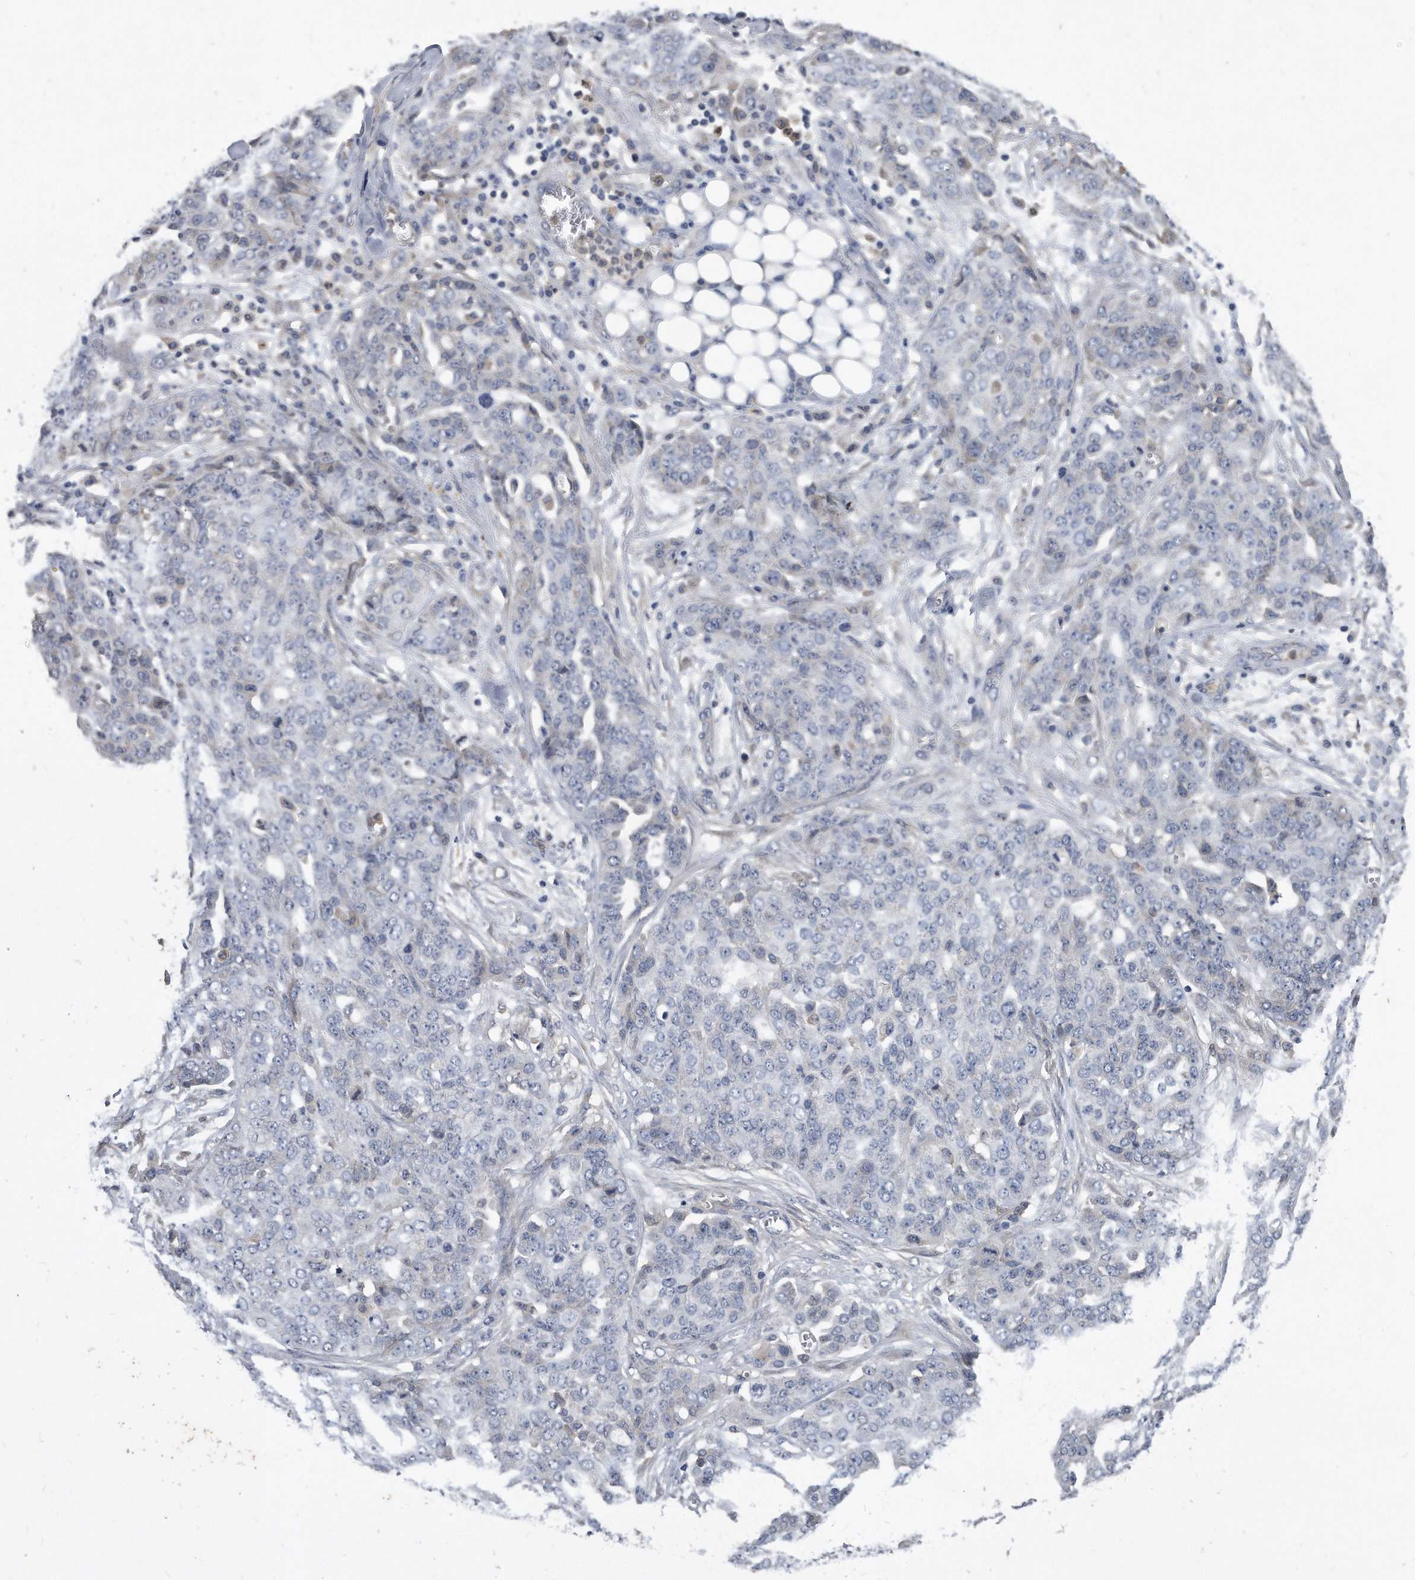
{"staining": {"intensity": "negative", "quantity": "none", "location": "none"}, "tissue": "ovarian cancer", "cell_type": "Tumor cells", "image_type": "cancer", "snomed": [{"axis": "morphology", "description": "Cystadenocarcinoma, serous, NOS"}, {"axis": "topography", "description": "Soft tissue"}, {"axis": "topography", "description": "Ovary"}], "caption": "Immunohistochemistry (IHC) of human ovarian cancer exhibits no staining in tumor cells.", "gene": "HOMER3", "patient": {"sex": "female", "age": 57}}